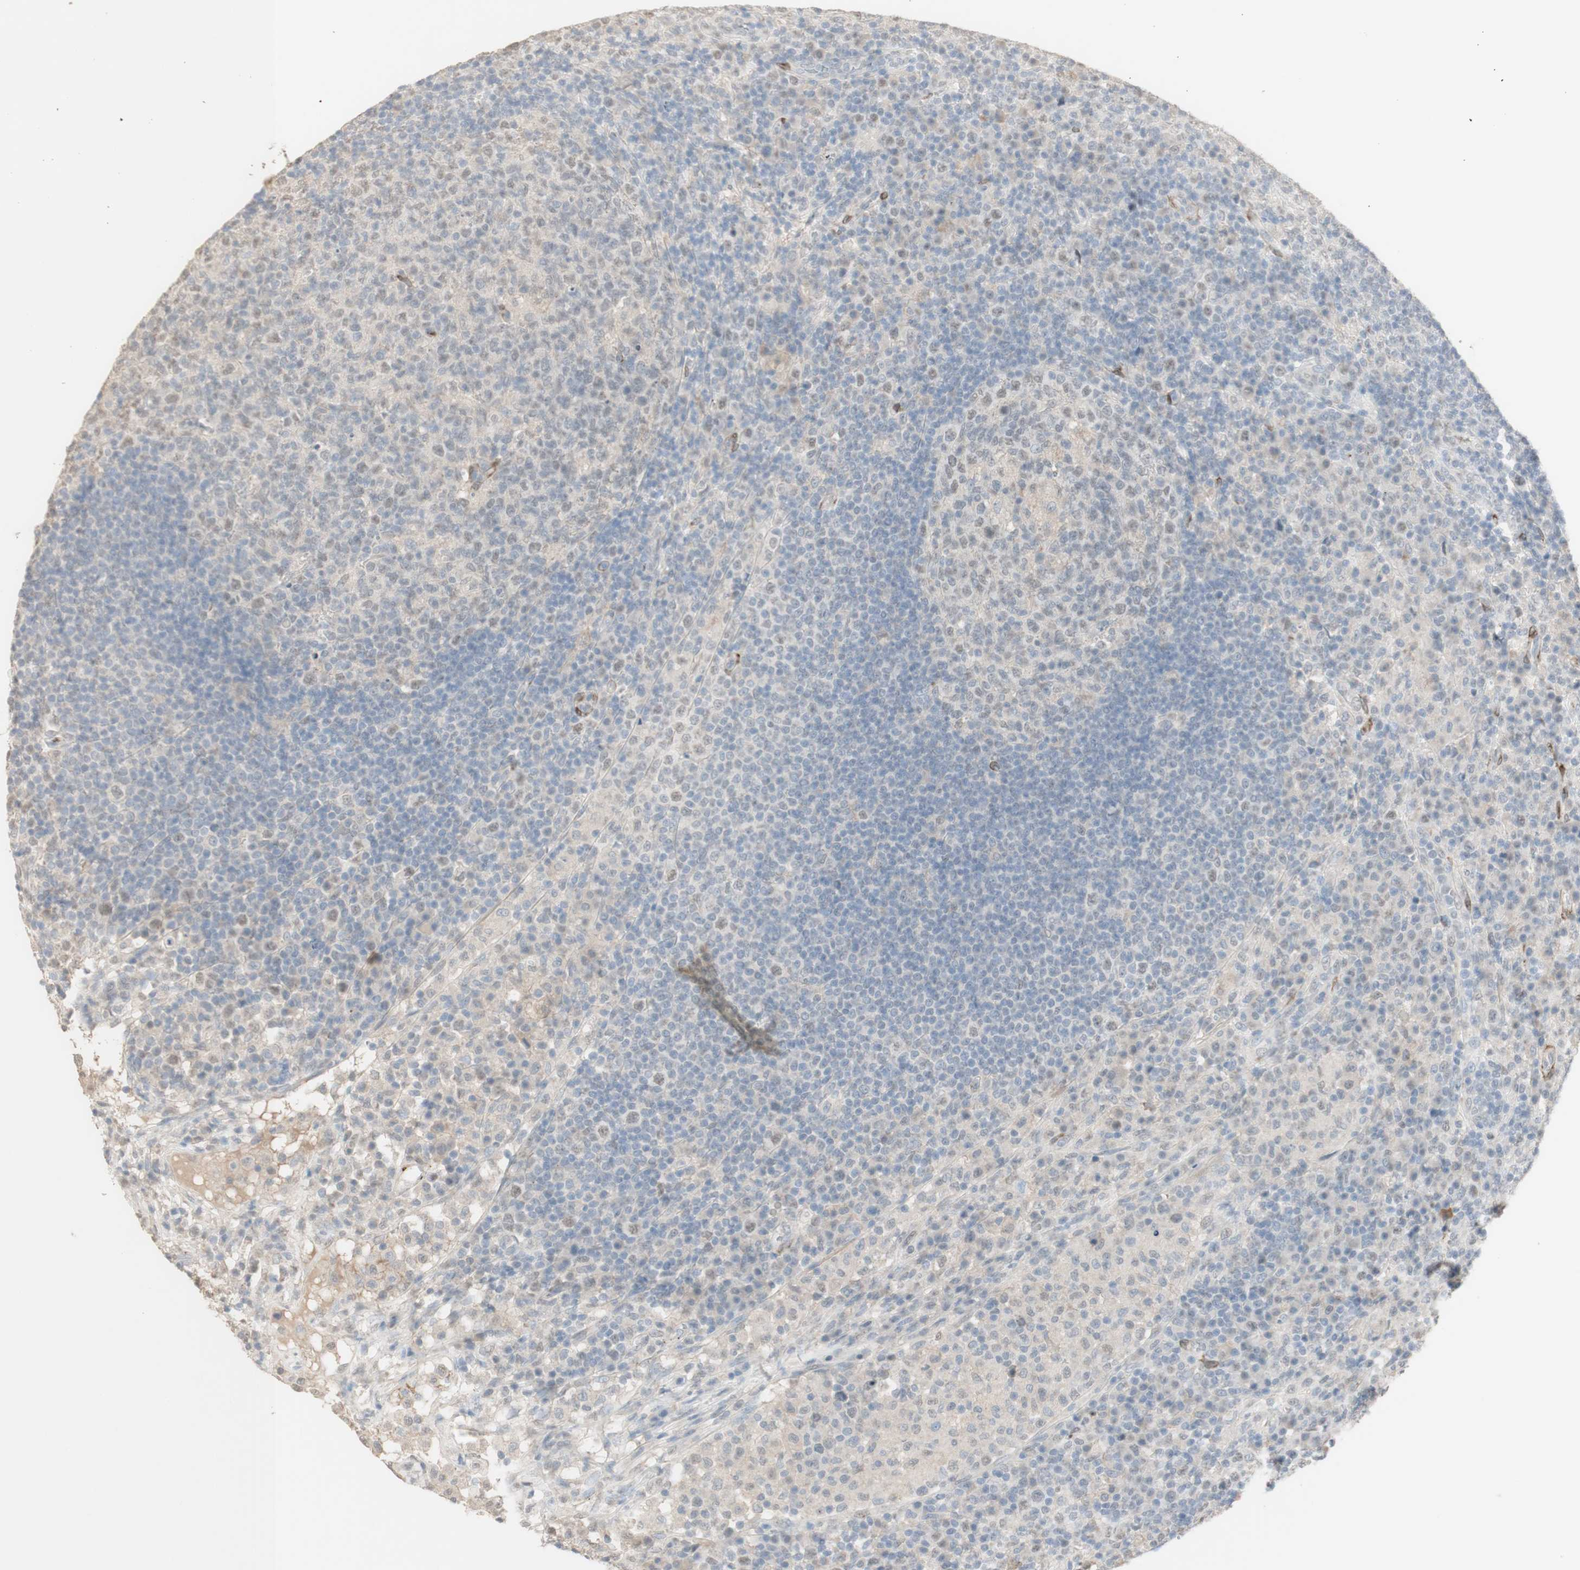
{"staining": {"intensity": "negative", "quantity": "none", "location": "none"}, "tissue": "lymph node", "cell_type": "Germinal center cells", "image_type": "normal", "snomed": [{"axis": "morphology", "description": "Normal tissue, NOS"}, {"axis": "topography", "description": "Lymph node"}], "caption": "A high-resolution photomicrograph shows immunohistochemistry (IHC) staining of benign lymph node, which exhibits no significant staining in germinal center cells.", "gene": "MUC3A", "patient": {"sex": "female", "age": 53}}